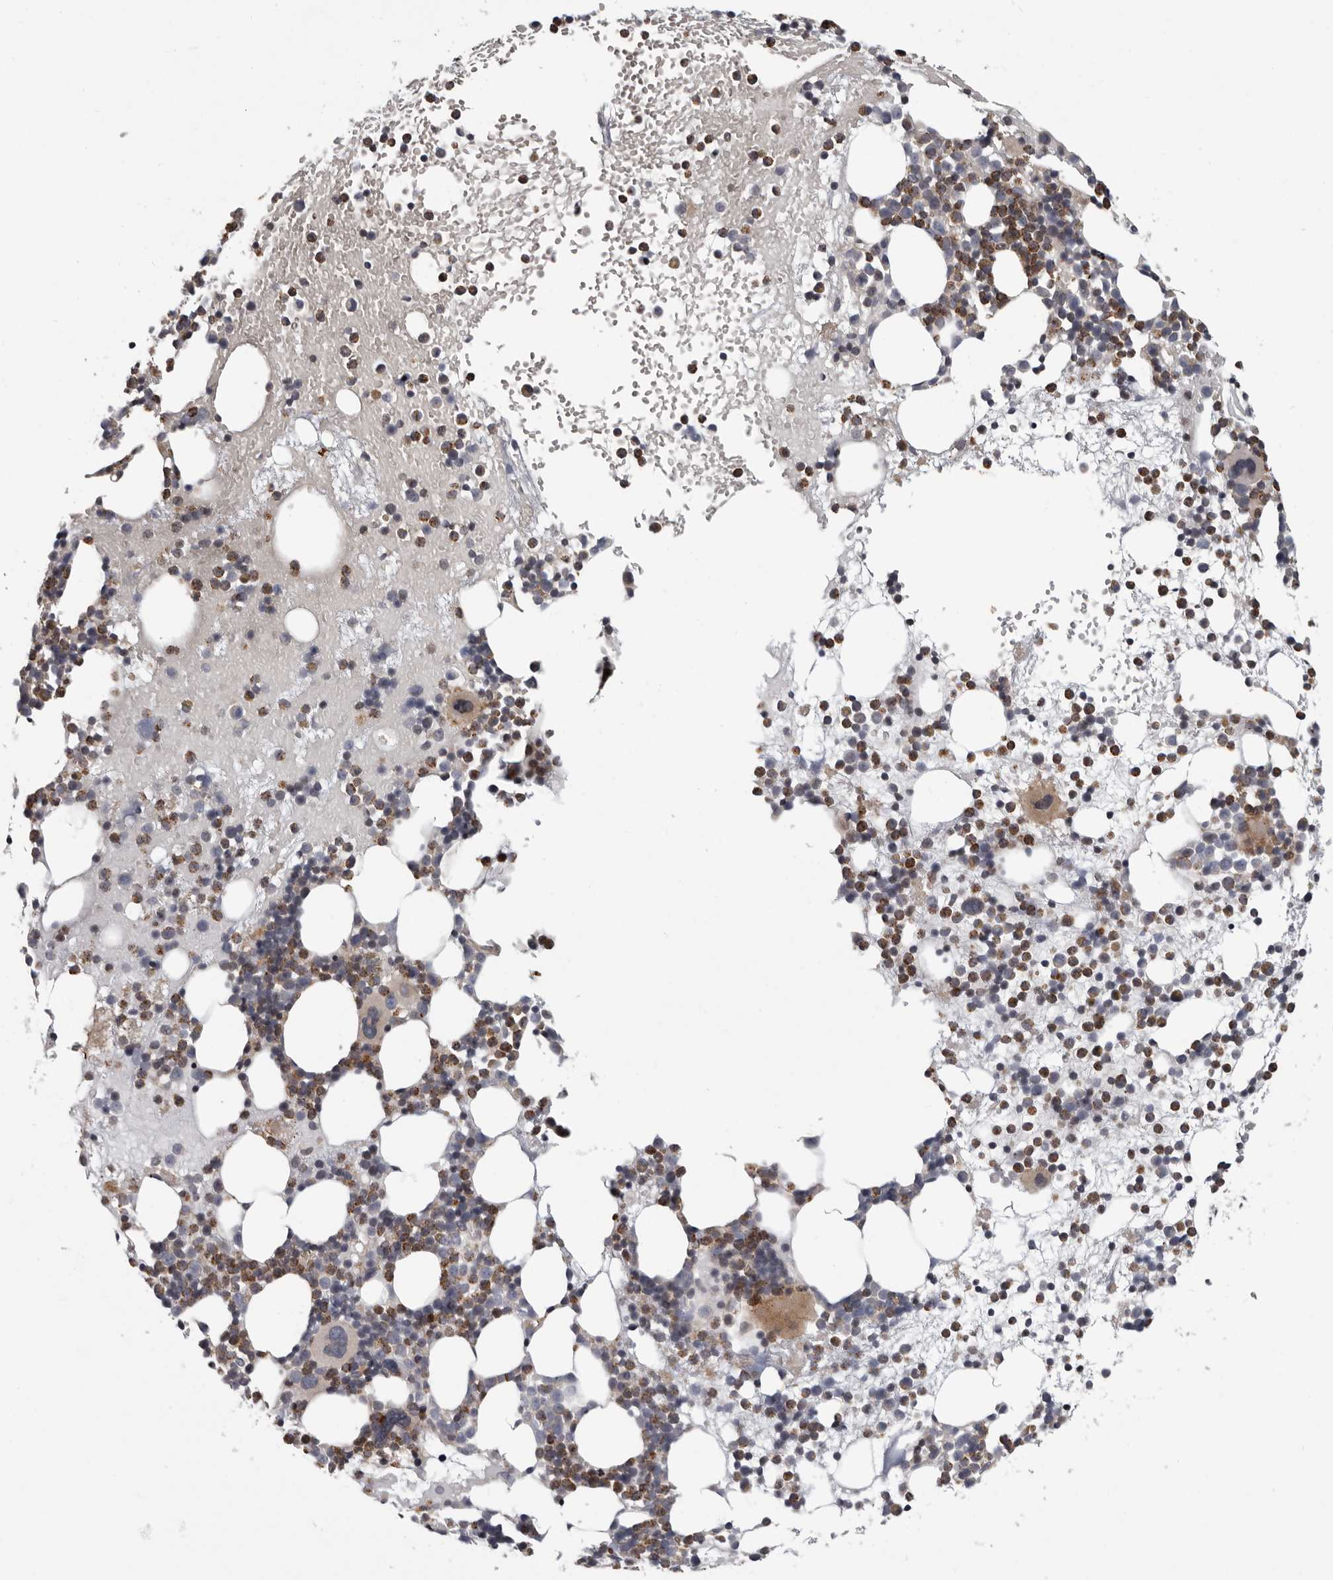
{"staining": {"intensity": "moderate", "quantity": "25%-75%", "location": "cytoplasmic/membranous"}, "tissue": "bone marrow", "cell_type": "Hematopoietic cells", "image_type": "normal", "snomed": [{"axis": "morphology", "description": "Normal tissue, NOS"}, {"axis": "topography", "description": "Bone marrow"}], "caption": "Protein positivity by immunohistochemistry (IHC) shows moderate cytoplasmic/membranous positivity in approximately 25%-75% of hematopoietic cells in unremarkable bone marrow.", "gene": "FGFR4", "patient": {"sex": "female", "age": 57}}